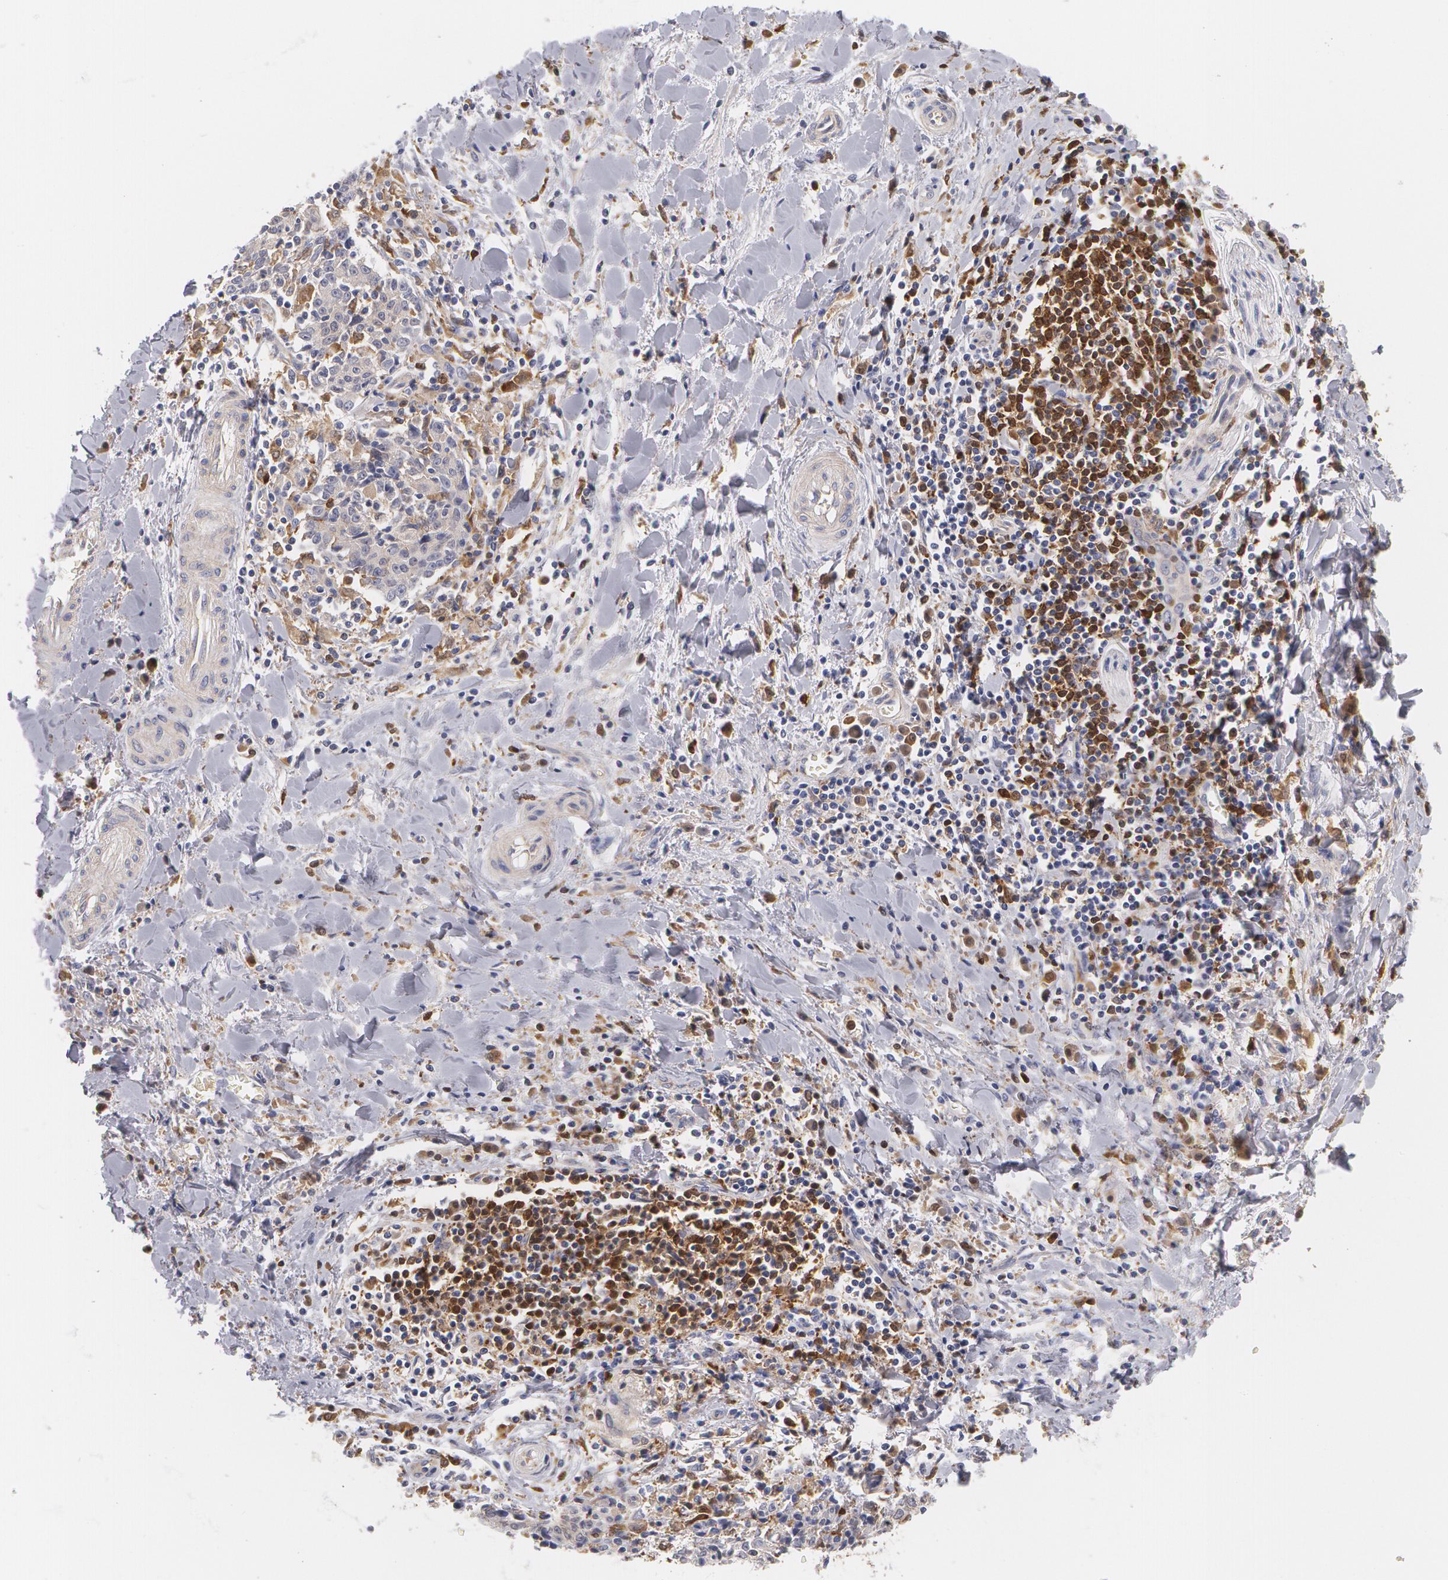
{"staining": {"intensity": "weak", "quantity": ">75%", "location": "cytoplasmic/membranous"}, "tissue": "liver cancer", "cell_type": "Tumor cells", "image_type": "cancer", "snomed": [{"axis": "morphology", "description": "Cholangiocarcinoma"}, {"axis": "topography", "description": "Liver"}], "caption": "IHC (DAB) staining of human liver cancer exhibits weak cytoplasmic/membranous protein expression in approximately >75% of tumor cells.", "gene": "SYK", "patient": {"sex": "male", "age": 57}}